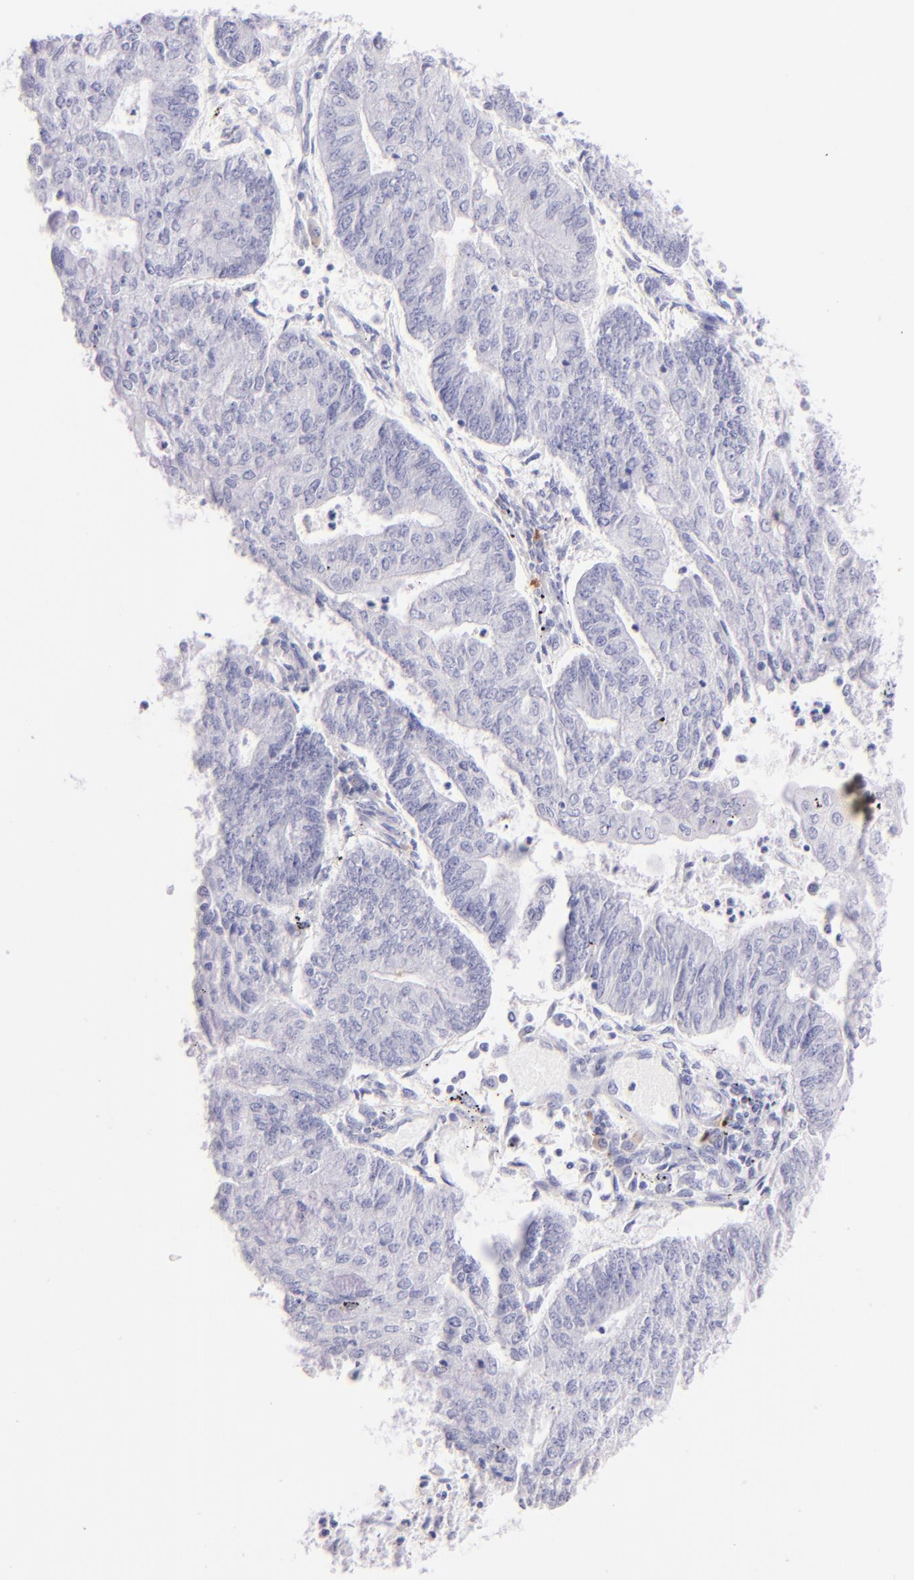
{"staining": {"intensity": "negative", "quantity": "none", "location": "none"}, "tissue": "endometrial cancer", "cell_type": "Tumor cells", "image_type": "cancer", "snomed": [{"axis": "morphology", "description": "Adenocarcinoma, NOS"}, {"axis": "topography", "description": "Endometrium"}], "caption": "Endometrial adenocarcinoma was stained to show a protein in brown. There is no significant staining in tumor cells.", "gene": "SDC1", "patient": {"sex": "female", "age": 59}}